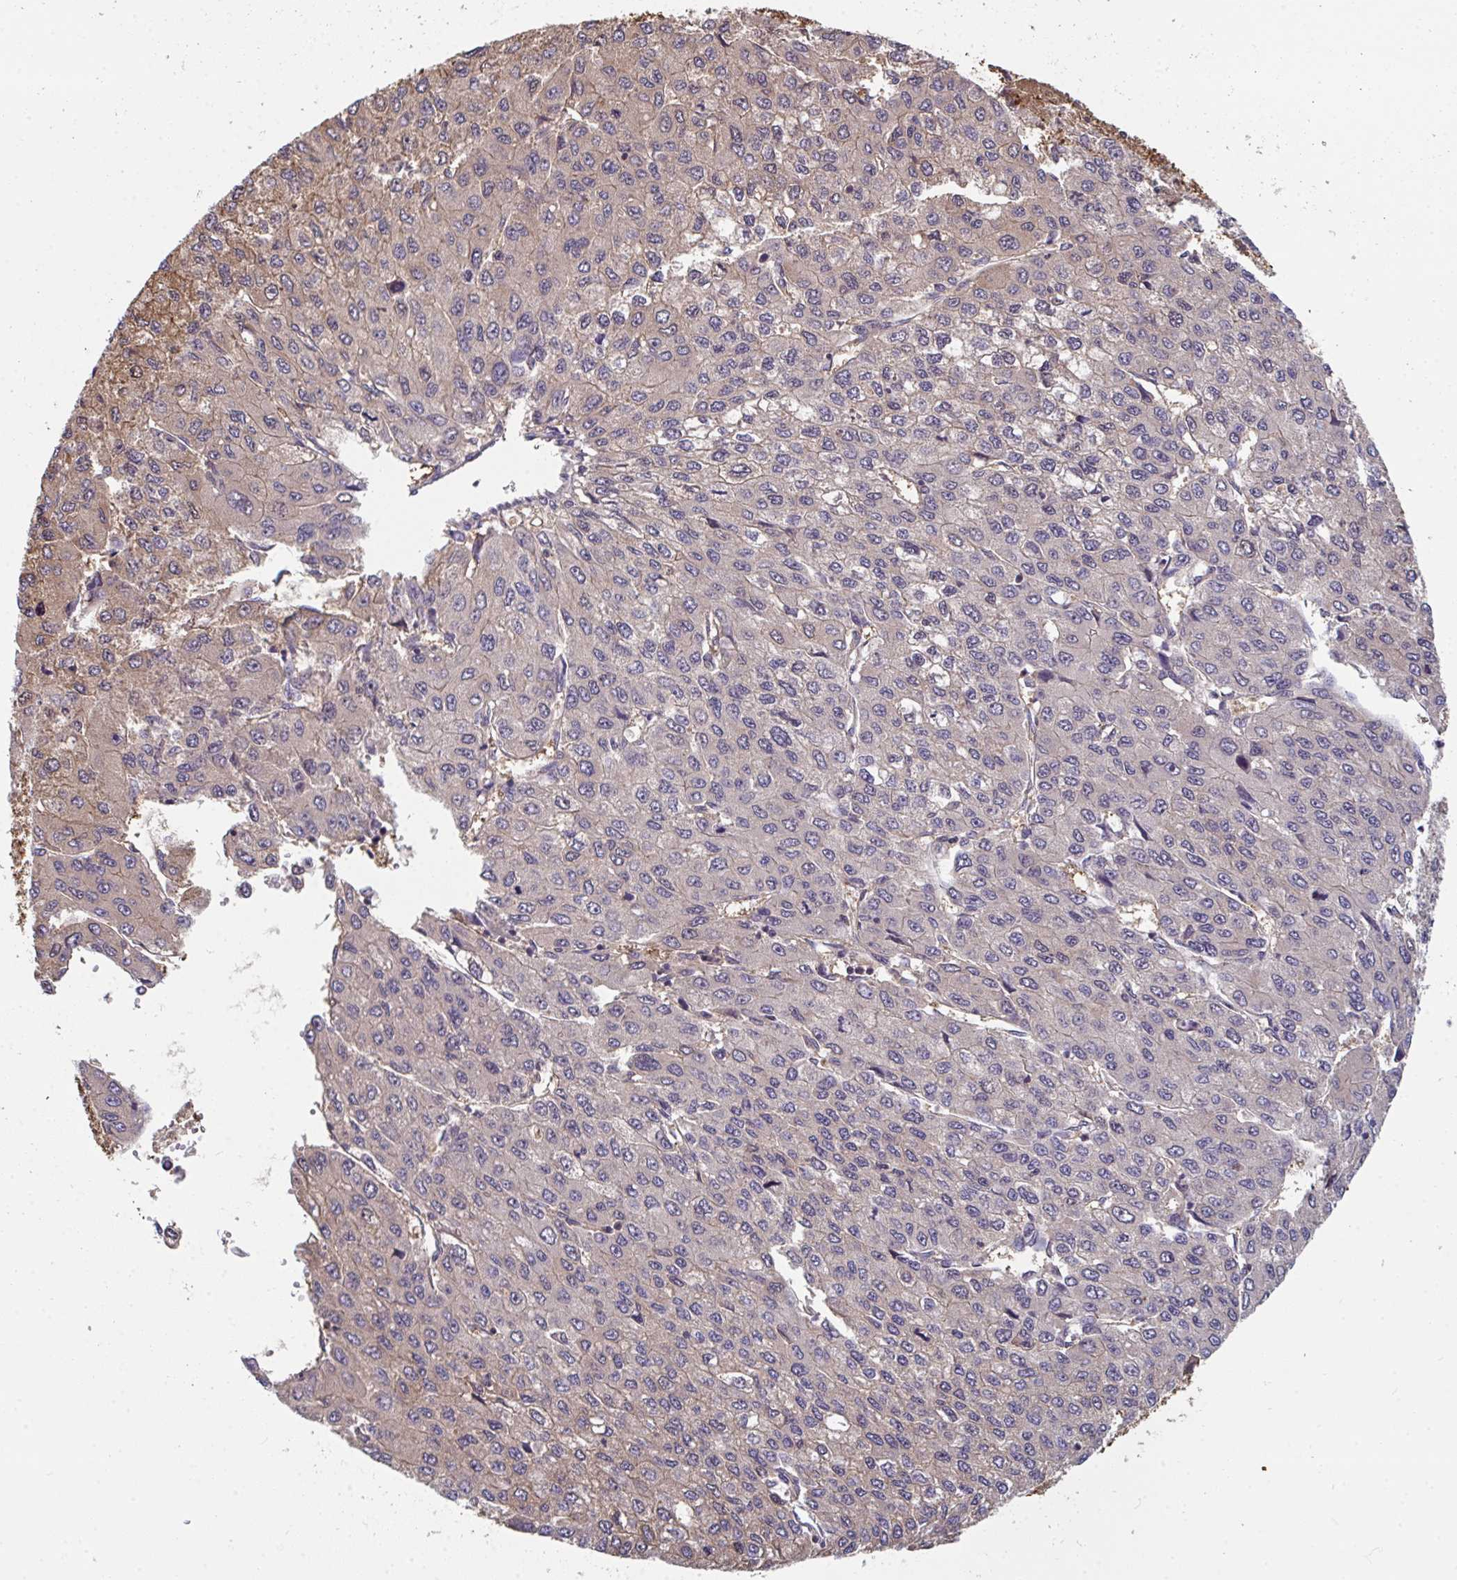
{"staining": {"intensity": "weak", "quantity": "<25%", "location": "cytoplasmic/membranous"}, "tissue": "liver cancer", "cell_type": "Tumor cells", "image_type": "cancer", "snomed": [{"axis": "morphology", "description": "Carcinoma, Hepatocellular, NOS"}, {"axis": "topography", "description": "Liver"}], "caption": "Liver hepatocellular carcinoma was stained to show a protein in brown. There is no significant expression in tumor cells. The staining is performed using DAB (3,3'-diaminobenzidine) brown chromogen with nuclei counter-stained in using hematoxylin.", "gene": "TTC9C", "patient": {"sex": "female", "age": 66}}